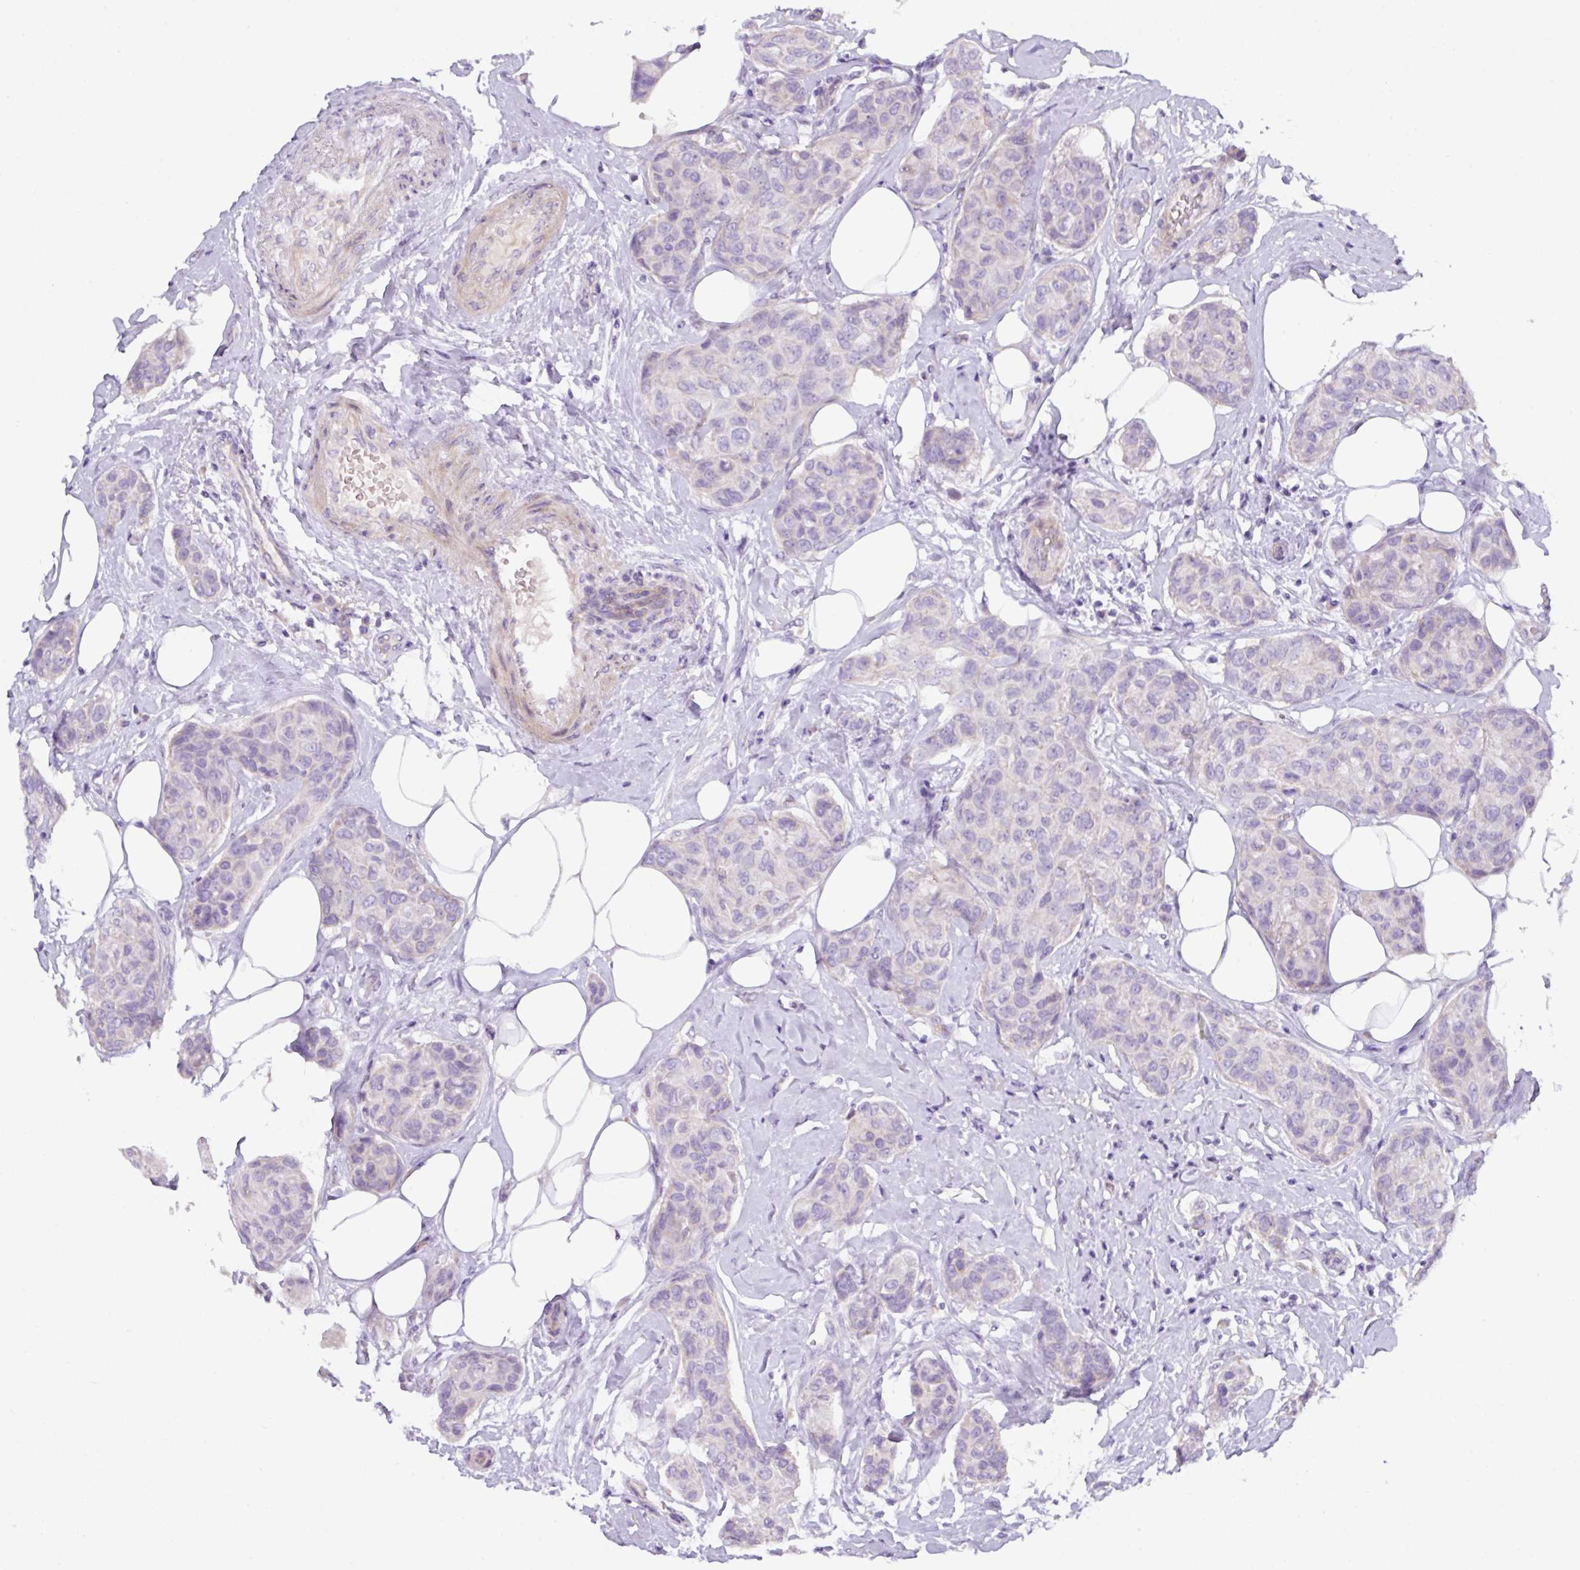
{"staining": {"intensity": "negative", "quantity": "none", "location": "none"}, "tissue": "breast cancer", "cell_type": "Tumor cells", "image_type": "cancer", "snomed": [{"axis": "morphology", "description": "Duct carcinoma"}, {"axis": "topography", "description": "Breast"}, {"axis": "topography", "description": "Lymph node"}], "caption": "This is an IHC micrograph of breast cancer (infiltrating ductal carcinoma). There is no positivity in tumor cells.", "gene": "RGS16", "patient": {"sex": "female", "age": 80}}